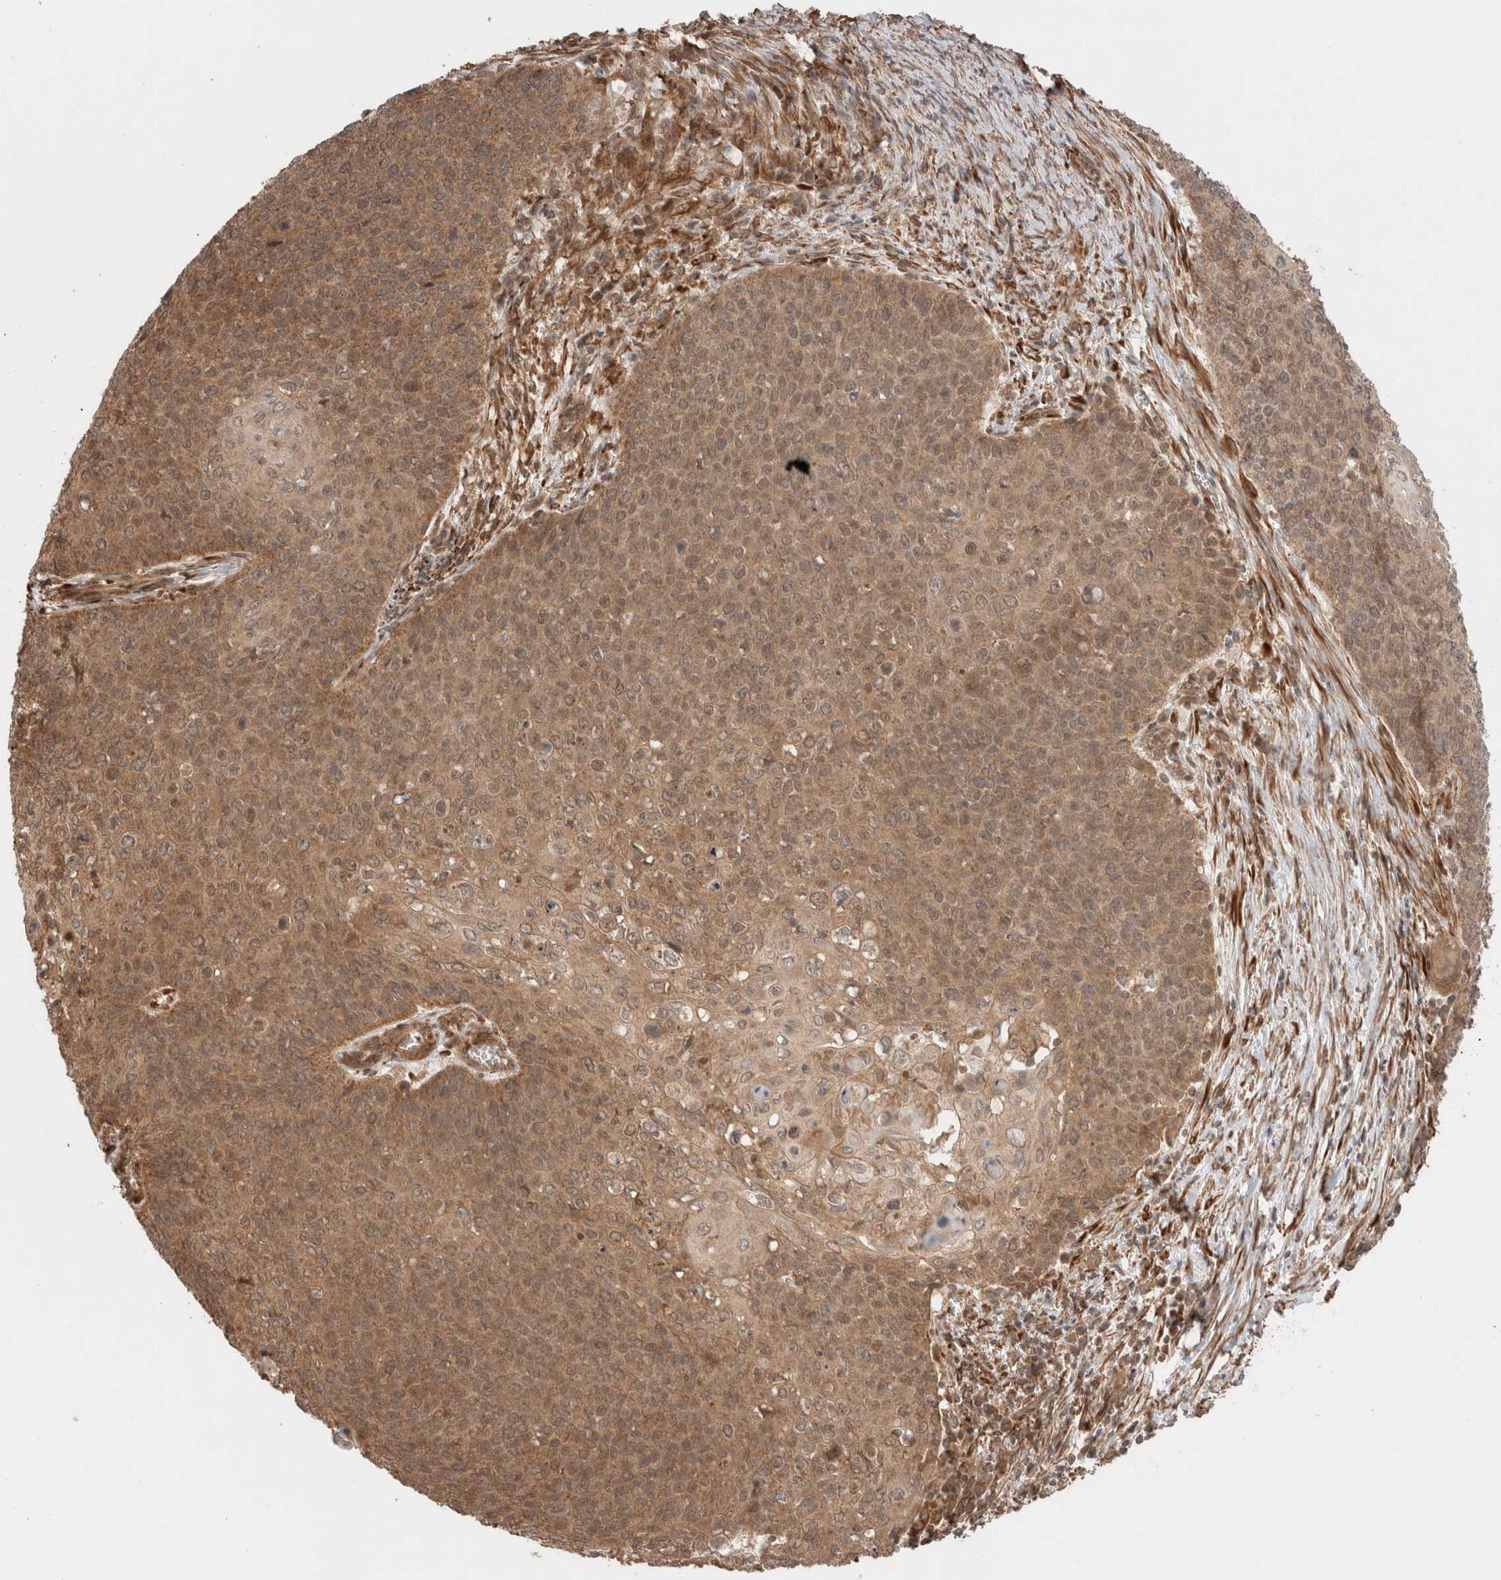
{"staining": {"intensity": "moderate", "quantity": ">75%", "location": "cytoplasmic/membranous"}, "tissue": "cervical cancer", "cell_type": "Tumor cells", "image_type": "cancer", "snomed": [{"axis": "morphology", "description": "Squamous cell carcinoma, NOS"}, {"axis": "topography", "description": "Cervix"}], "caption": "The micrograph reveals a brown stain indicating the presence of a protein in the cytoplasmic/membranous of tumor cells in cervical cancer (squamous cell carcinoma).", "gene": "ZNF649", "patient": {"sex": "female", "age": 39}}